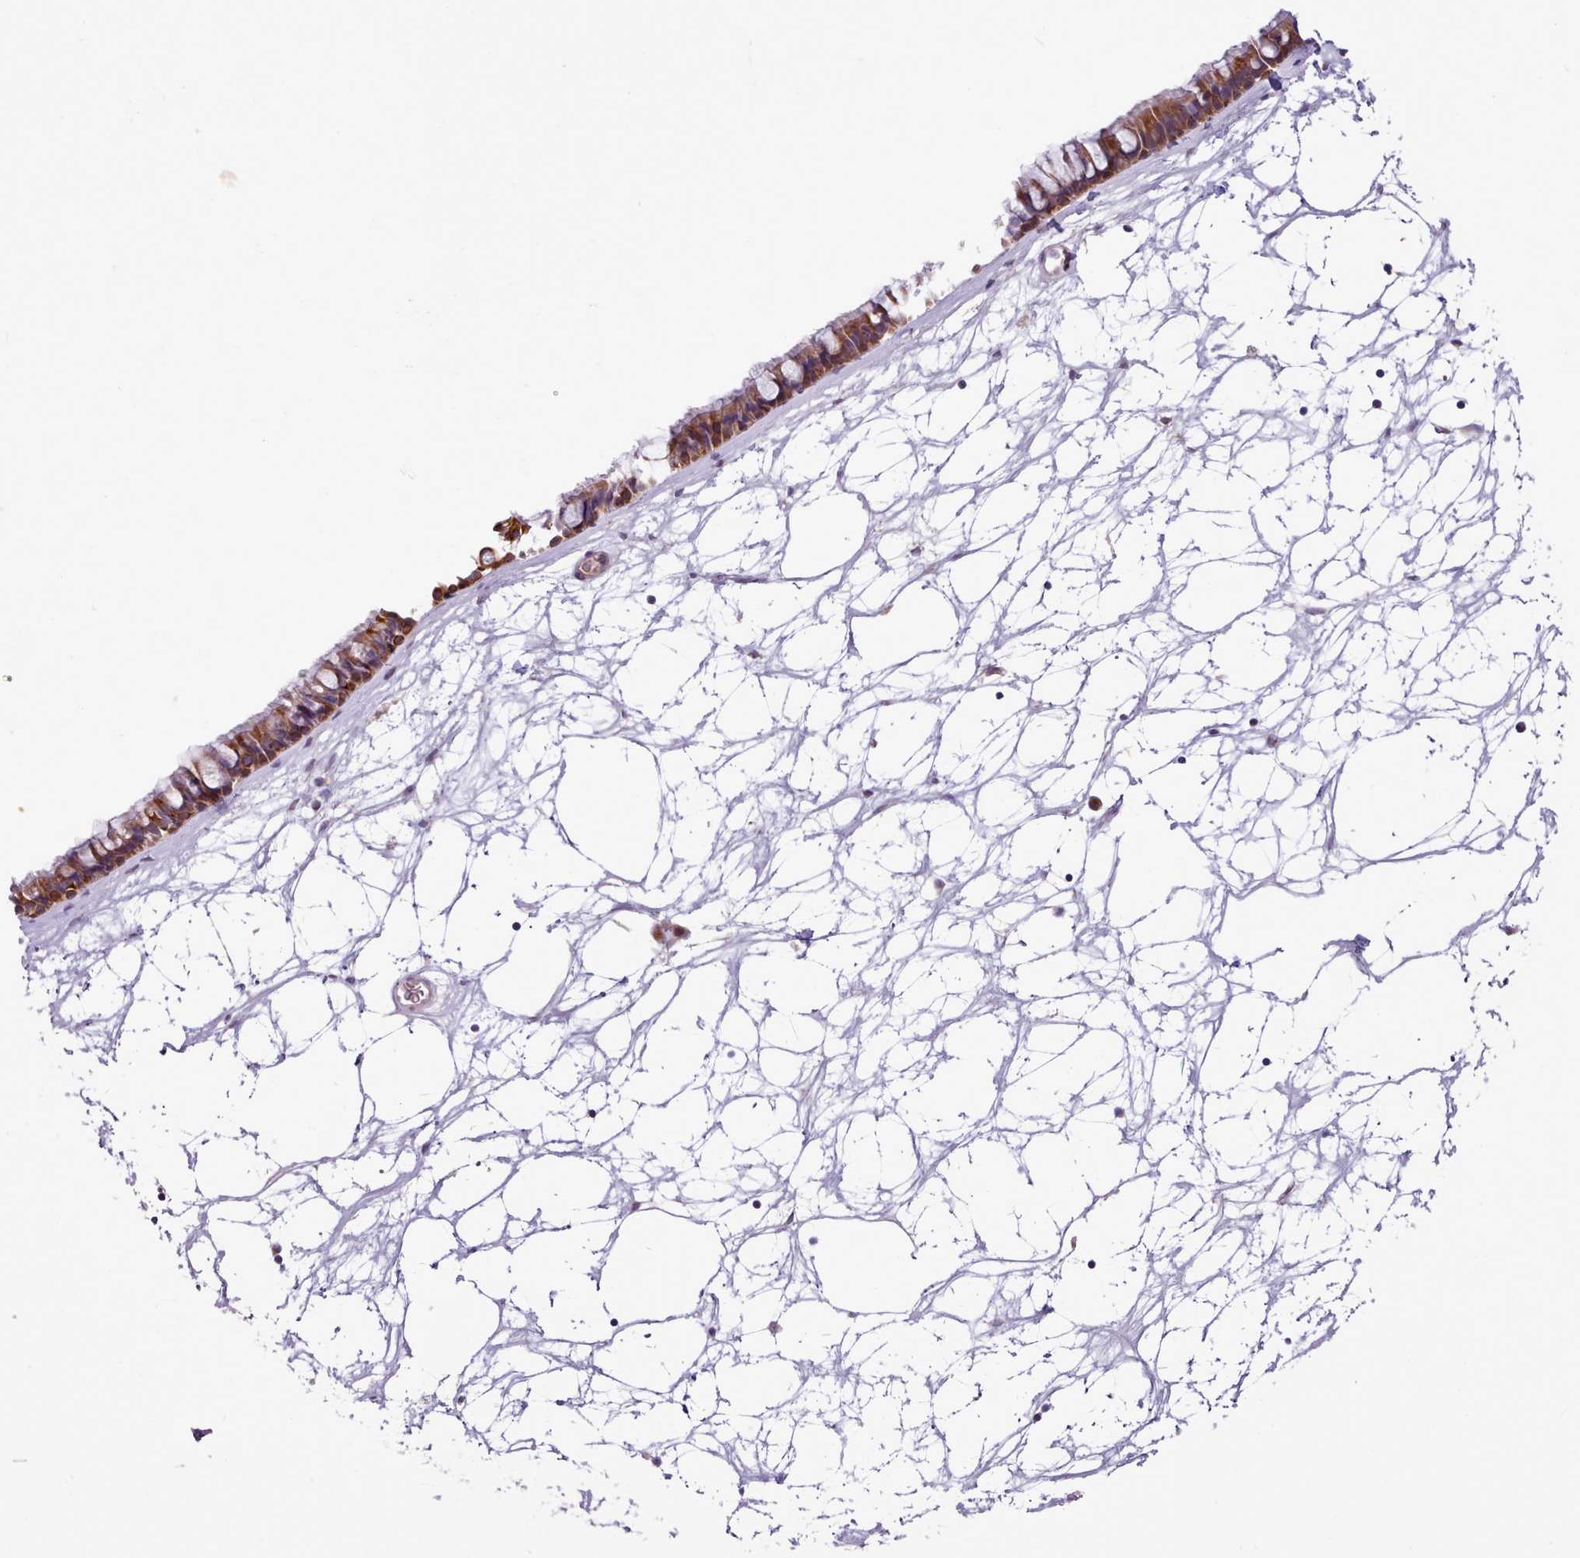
{"staining": {"intensity": "strong", "quantity": ">75%", "location": "cytoplasmic/membranous"}, "tissue": "nasopharynx", "cell_type": "Respiratory epithelial cells", "image_type": "normal", "snomed": [{"axis": "morphology", "description": "Normal tissue, NOS"}, {"axis": "topography", "description": "Nasopharynx"}], "caption": "Strong cytoplasmic/membranous protein staining is identified in approximately >75% of respiratory epithelial cells in nasopharynx.", "gene": "NMRK1", "patient": {"sex": "male", "age": 64}}